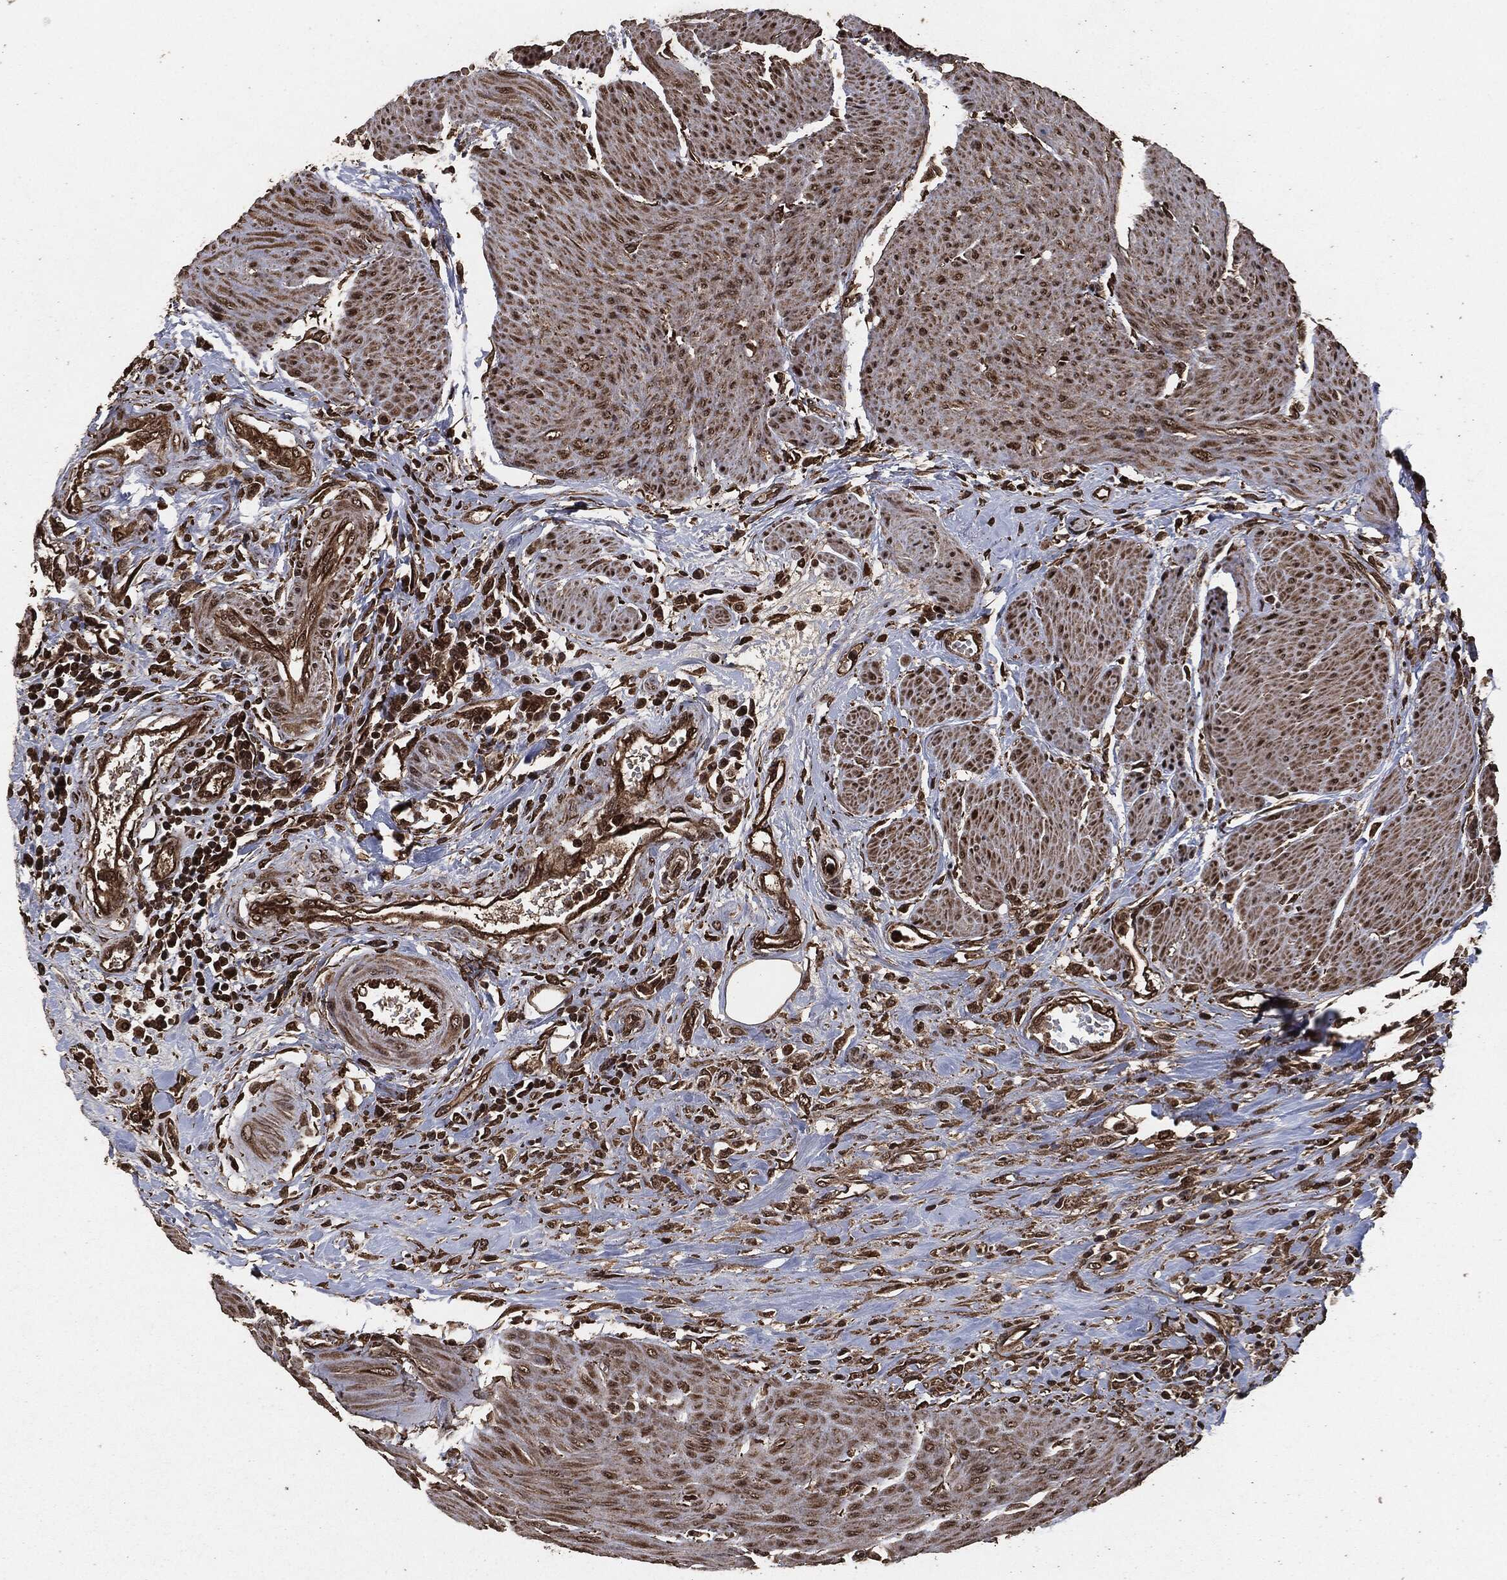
{"staining": {"intensity": "strong", "quantity": ">75%", "location": "cytoplasmic/membranous,nuclear"}, "tissue": "urothelial cancer", "cell_type": "Tumor cells", "image_type": "cancer", "snomed": [{"axis": "morphology", "description": "Urothelial carcinoma, High grade"}, {"axis": "topography", "description": "Urinary bladder"}], "caption": "Immunohistochemical staining of urothelial cancer reveals high levels of strong cytoplasmic/membranous and nuclear protein staining in approximately >75% of tumor cells.", "gene": "EGFR", "patient": {"sex": "male", "age": 35}}